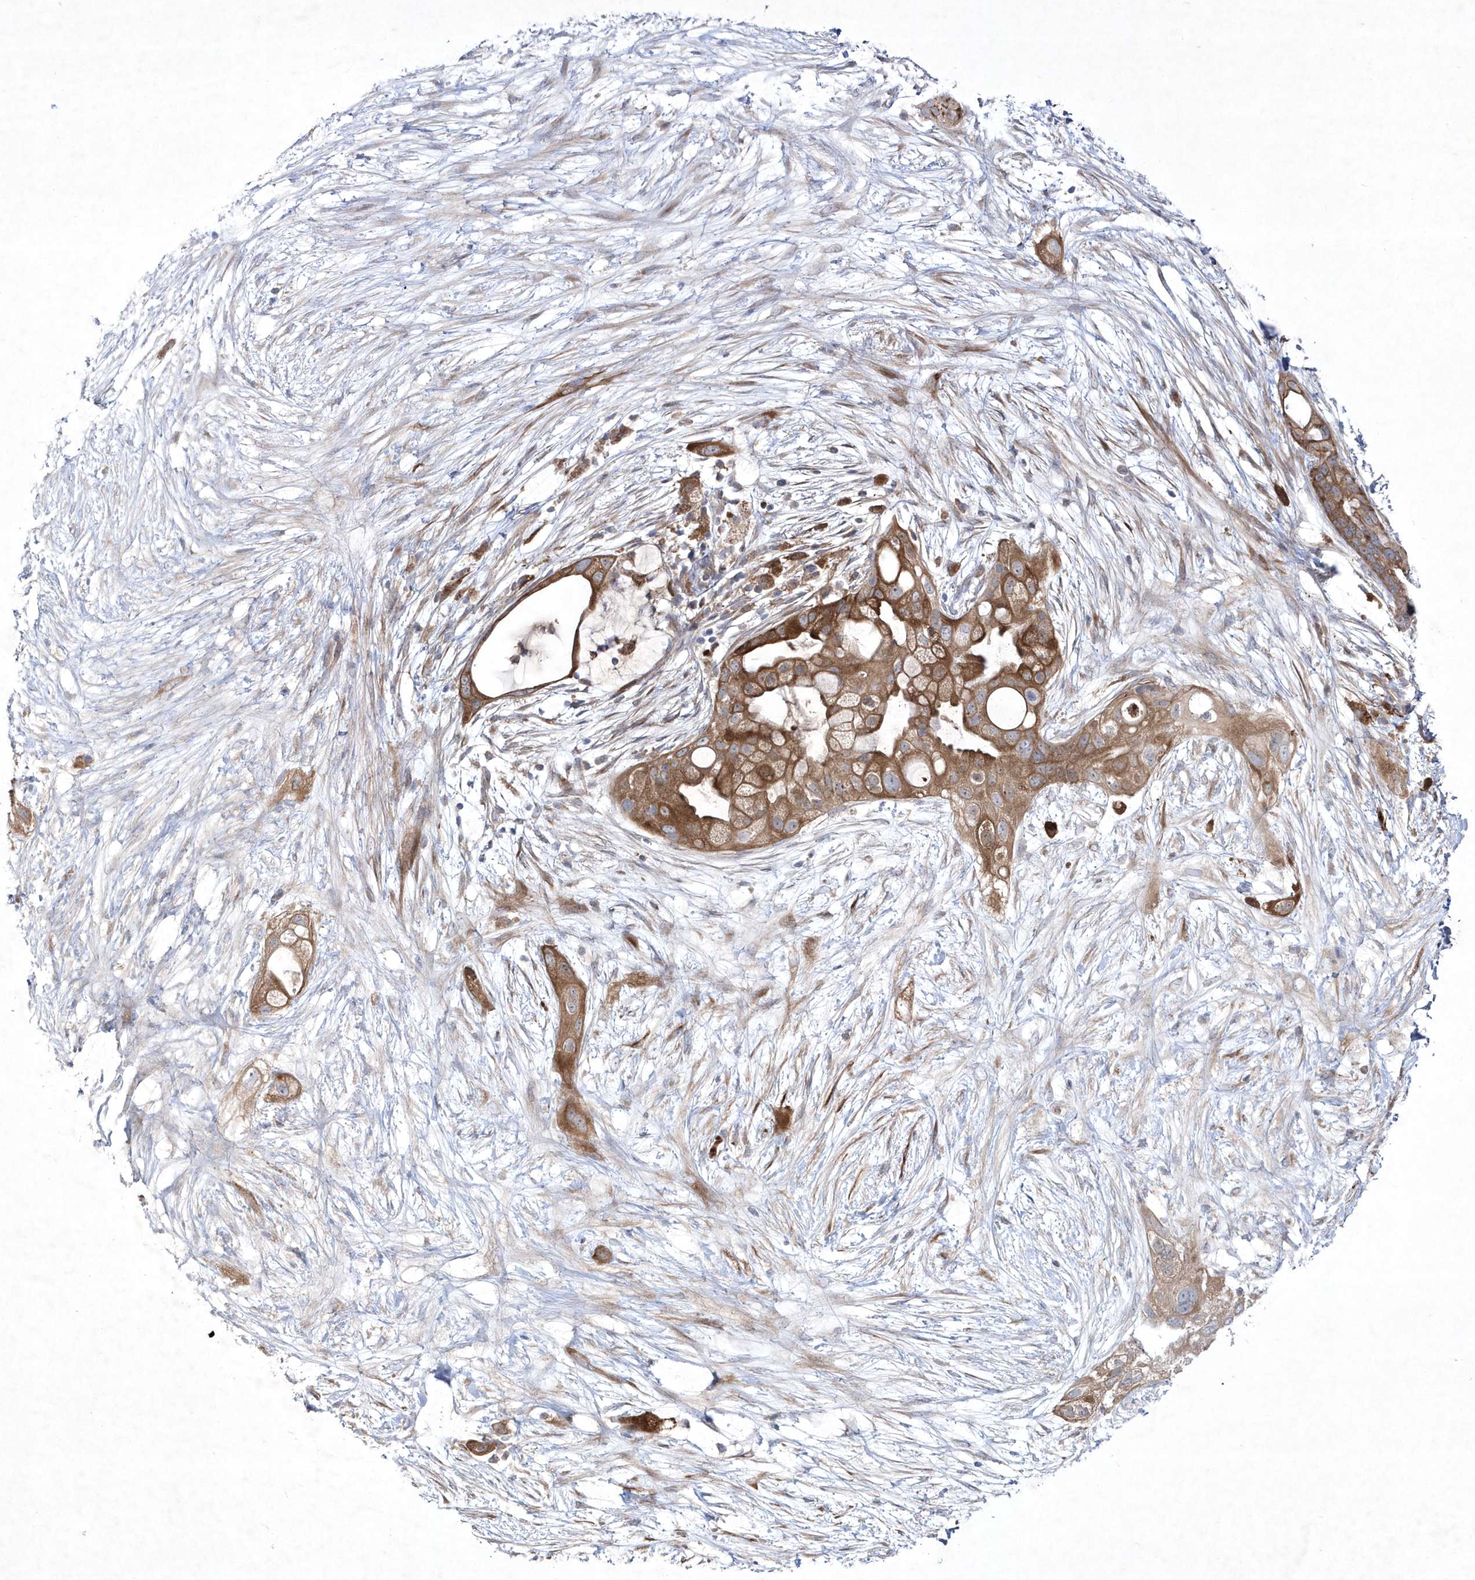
{"staining": {"intensity": "moderate", "quantity": "25%-75%", "location": "cytoplasmic/membranous"}, "tissue": "pancreatic cancer", "cell_type": "Tumor cells", "image_type": "cancer", "snomed": [{"axis": "morphology", "description": "Adenocarcinoma, NOS"}, {"axis": "topography", "description": "Pancreas"}], "caption": "Human pancreatic cancer stained with a brown dye reveals moderate cytoplasmic/membranous positive positivity in about 25%-75% of tumor cells.", "gene": "DSPP", "patient": {"sex": "male", "age": 53}}